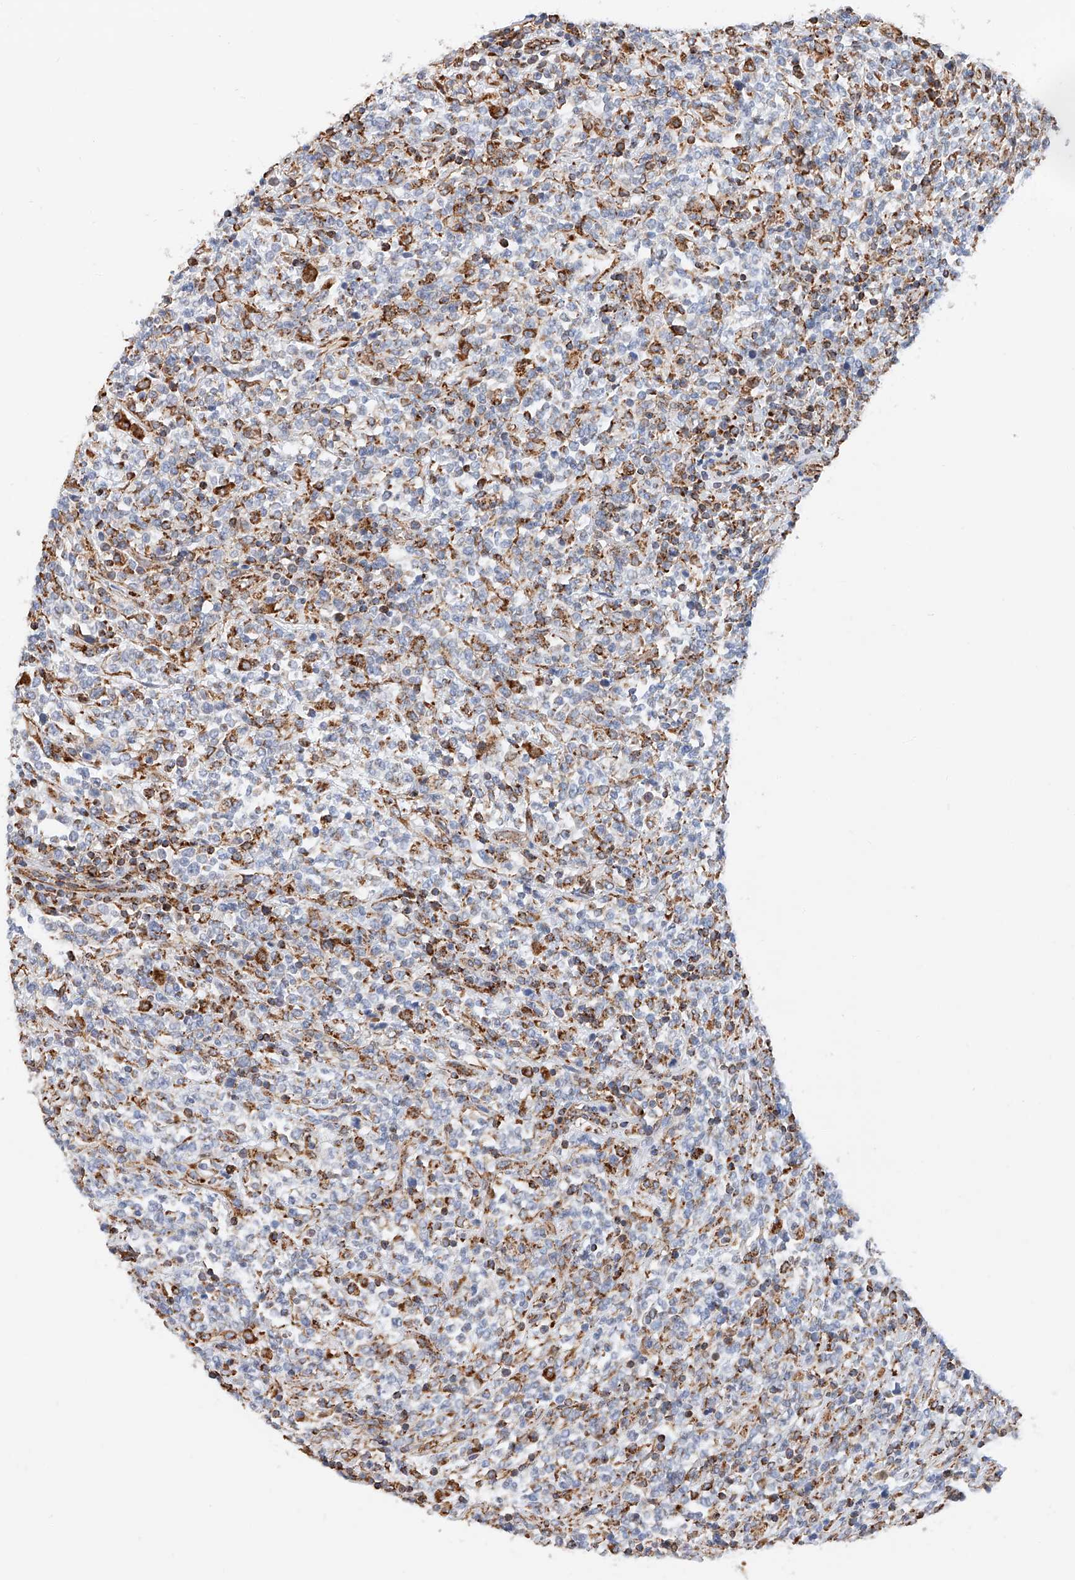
{"staining": {"intensity": "negative", "quantity": "none", "location": "none"}, "tissue": "lymphoma", "cell_type": "Tumor cells", "image_type": "cancer", "snomed": [{"axis": "morphology", "description": "Malignant lymphoma, non-Hodgkin's type, High grade"}, {"axis": "topography", "description": "Soft tissue"}], "caption": "An immunohistochemistry (IHC) micrograph of high-grade malignant lymphoma, non-Hodgkin's type is shown. There is no staining in tumor cells of high-grade malignant lymphoma, non-Hodgkin's type.", "gene": "NDUFV3", "patient": {"sex": "male", "age": 18}}